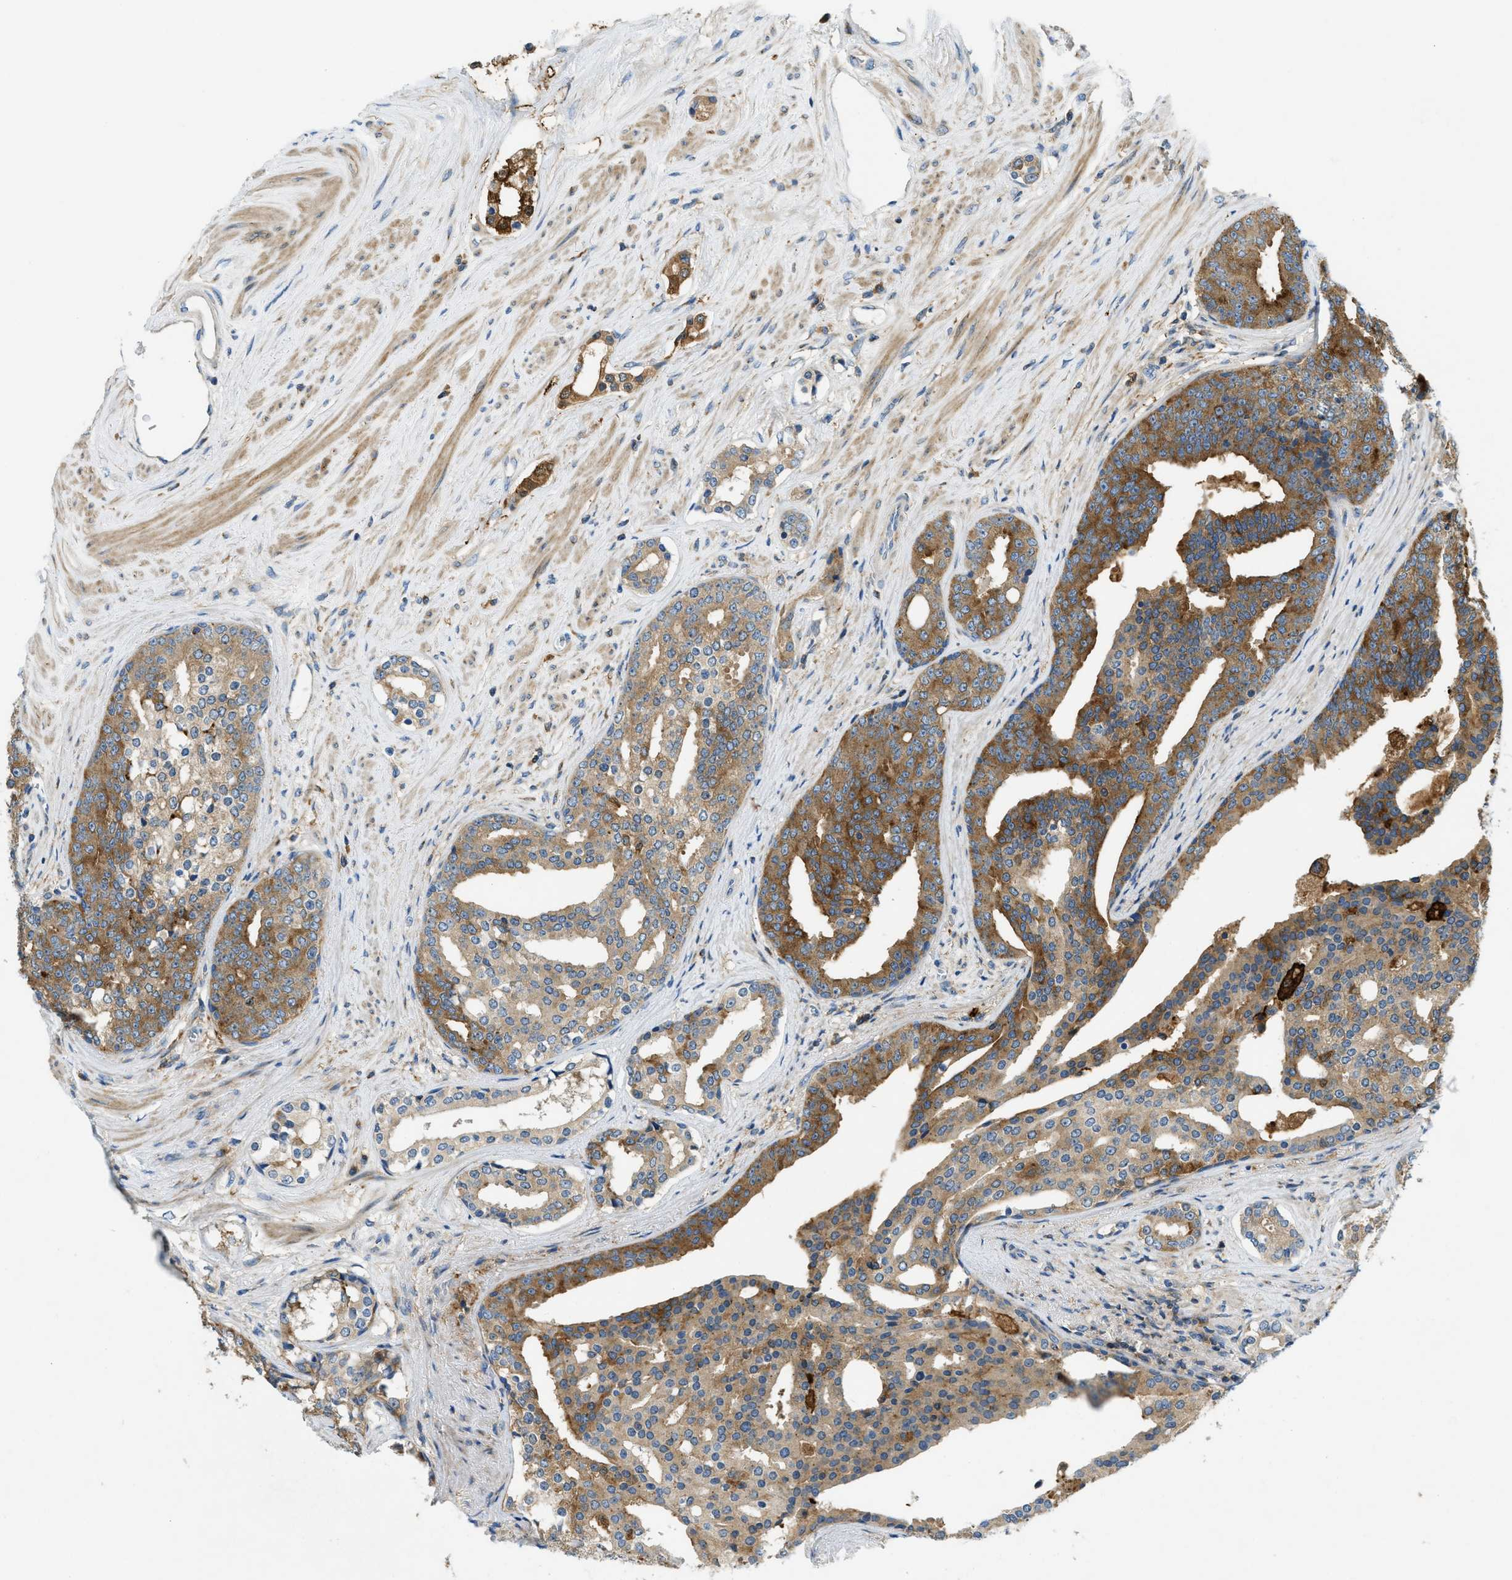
{"staining": {"intensity": "moderate", "quantity": ">75%", "location": "cytoplasmic/membranous"}, "tissue": "prostate cancer", "cell_type": "Tumor cells", "image_type": "cancer", "snomed": [{"axis": "morphology", "description": "Adenocarcinoma, High grade"}, {"axis": "topography", "description": "Prostate"}], "caption": "High-power microscopy captured an immunohistochemistry image of prostate high-grade adenocarcinoma, revealing moderate cytoplasmic/membranous expression in about >75% of tumor cells.", "gene": "RFFL", "patient": {"sex": "male", "age": 71}}